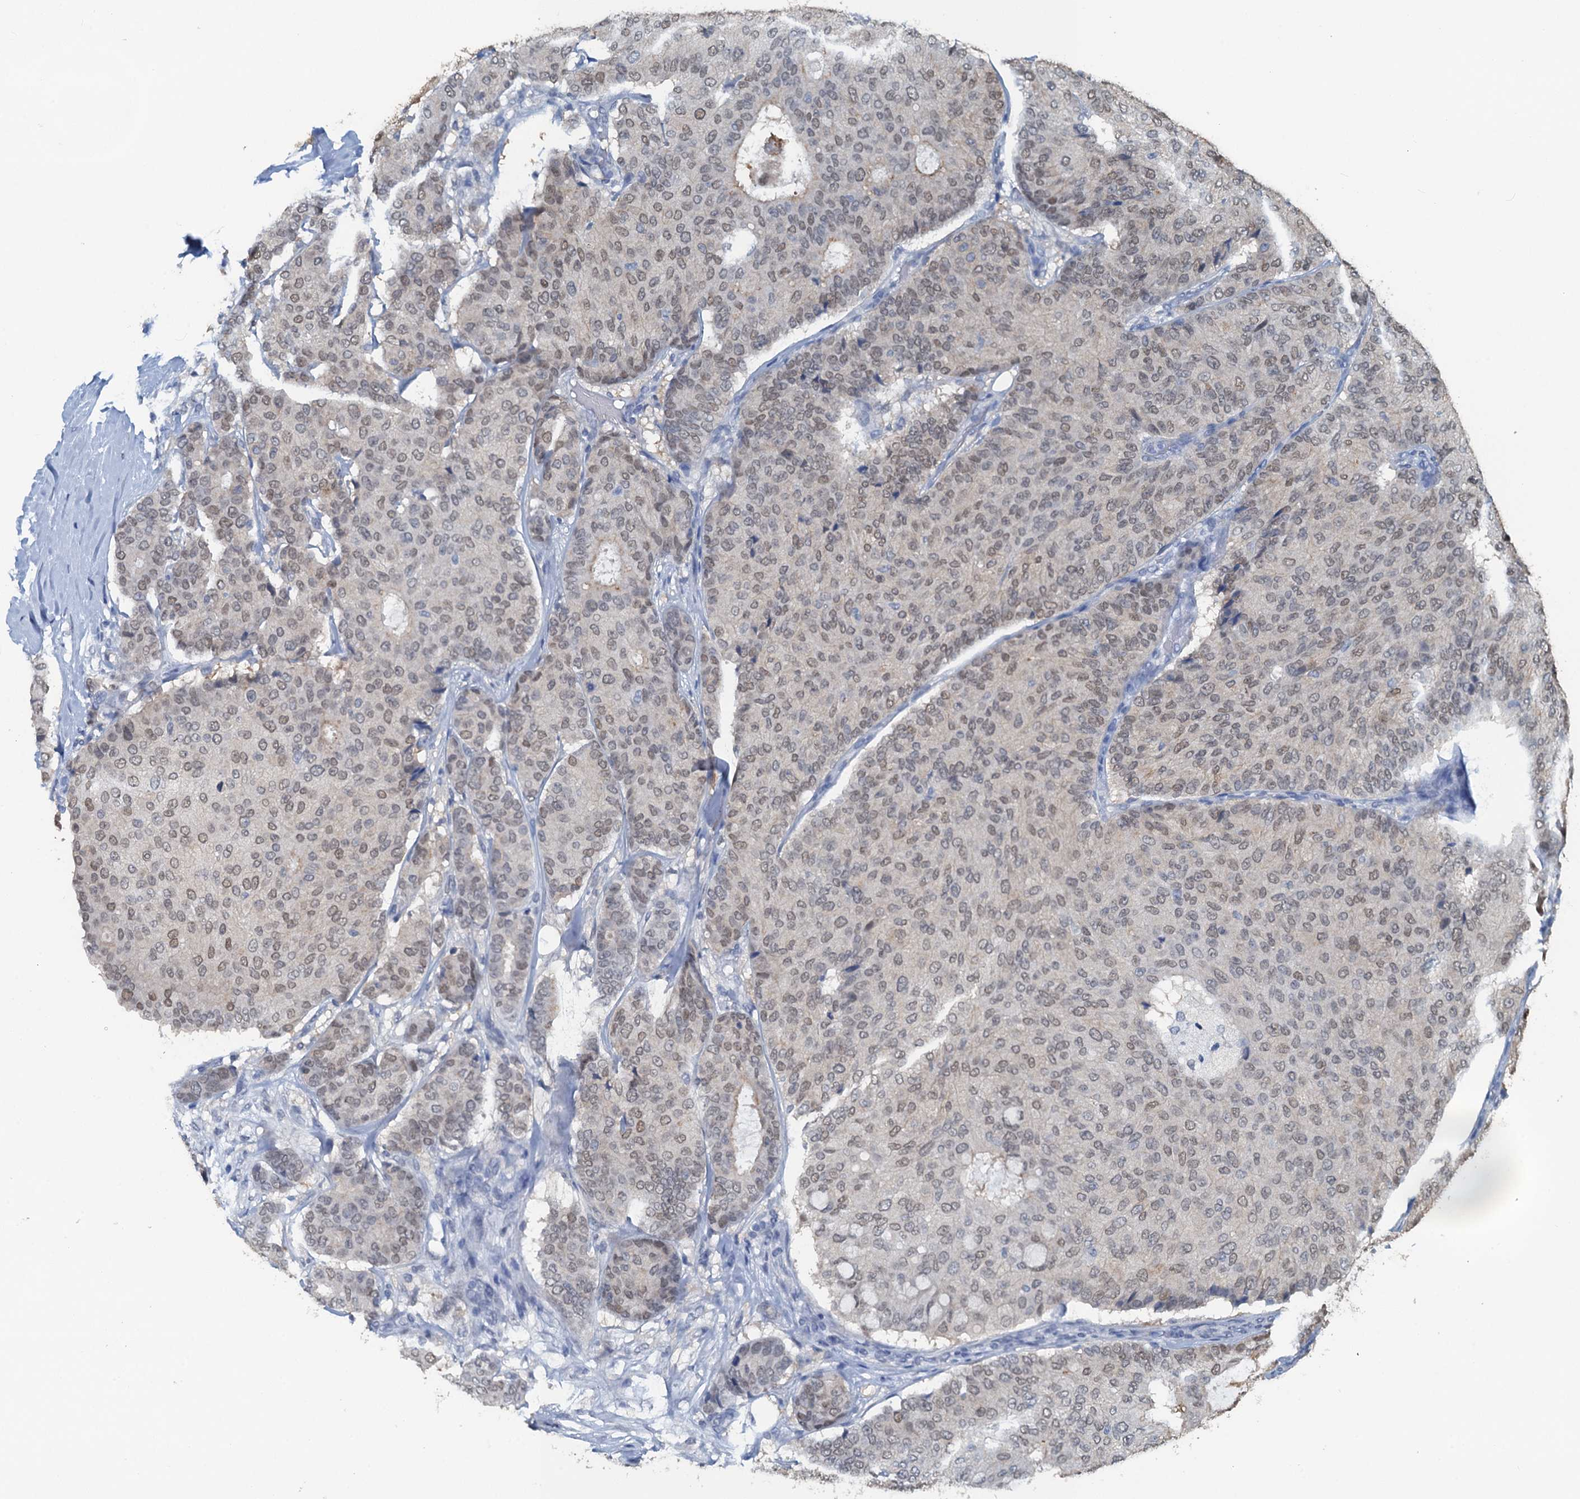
{"staining": {"intensity": "weak", "quantity": ">75%", "location": "nuclear"}, "tissue": "breast cancer", "cell_type": "Tumor cells", "image_type": "cancer", "snomed": [{"axis": "morphology", "description": "Duct carcinoma"}, {"axis": "topography", "description": "Breast"}], "caption": "Tumor cells demonstrate low levels of weak nuclear staining in about >75% of cells in human invasive ductal carcinoma (breast). Nuclei are stained in blue.", "gene": "AHCY", "patient": {"sex": "female", "age": 75}}